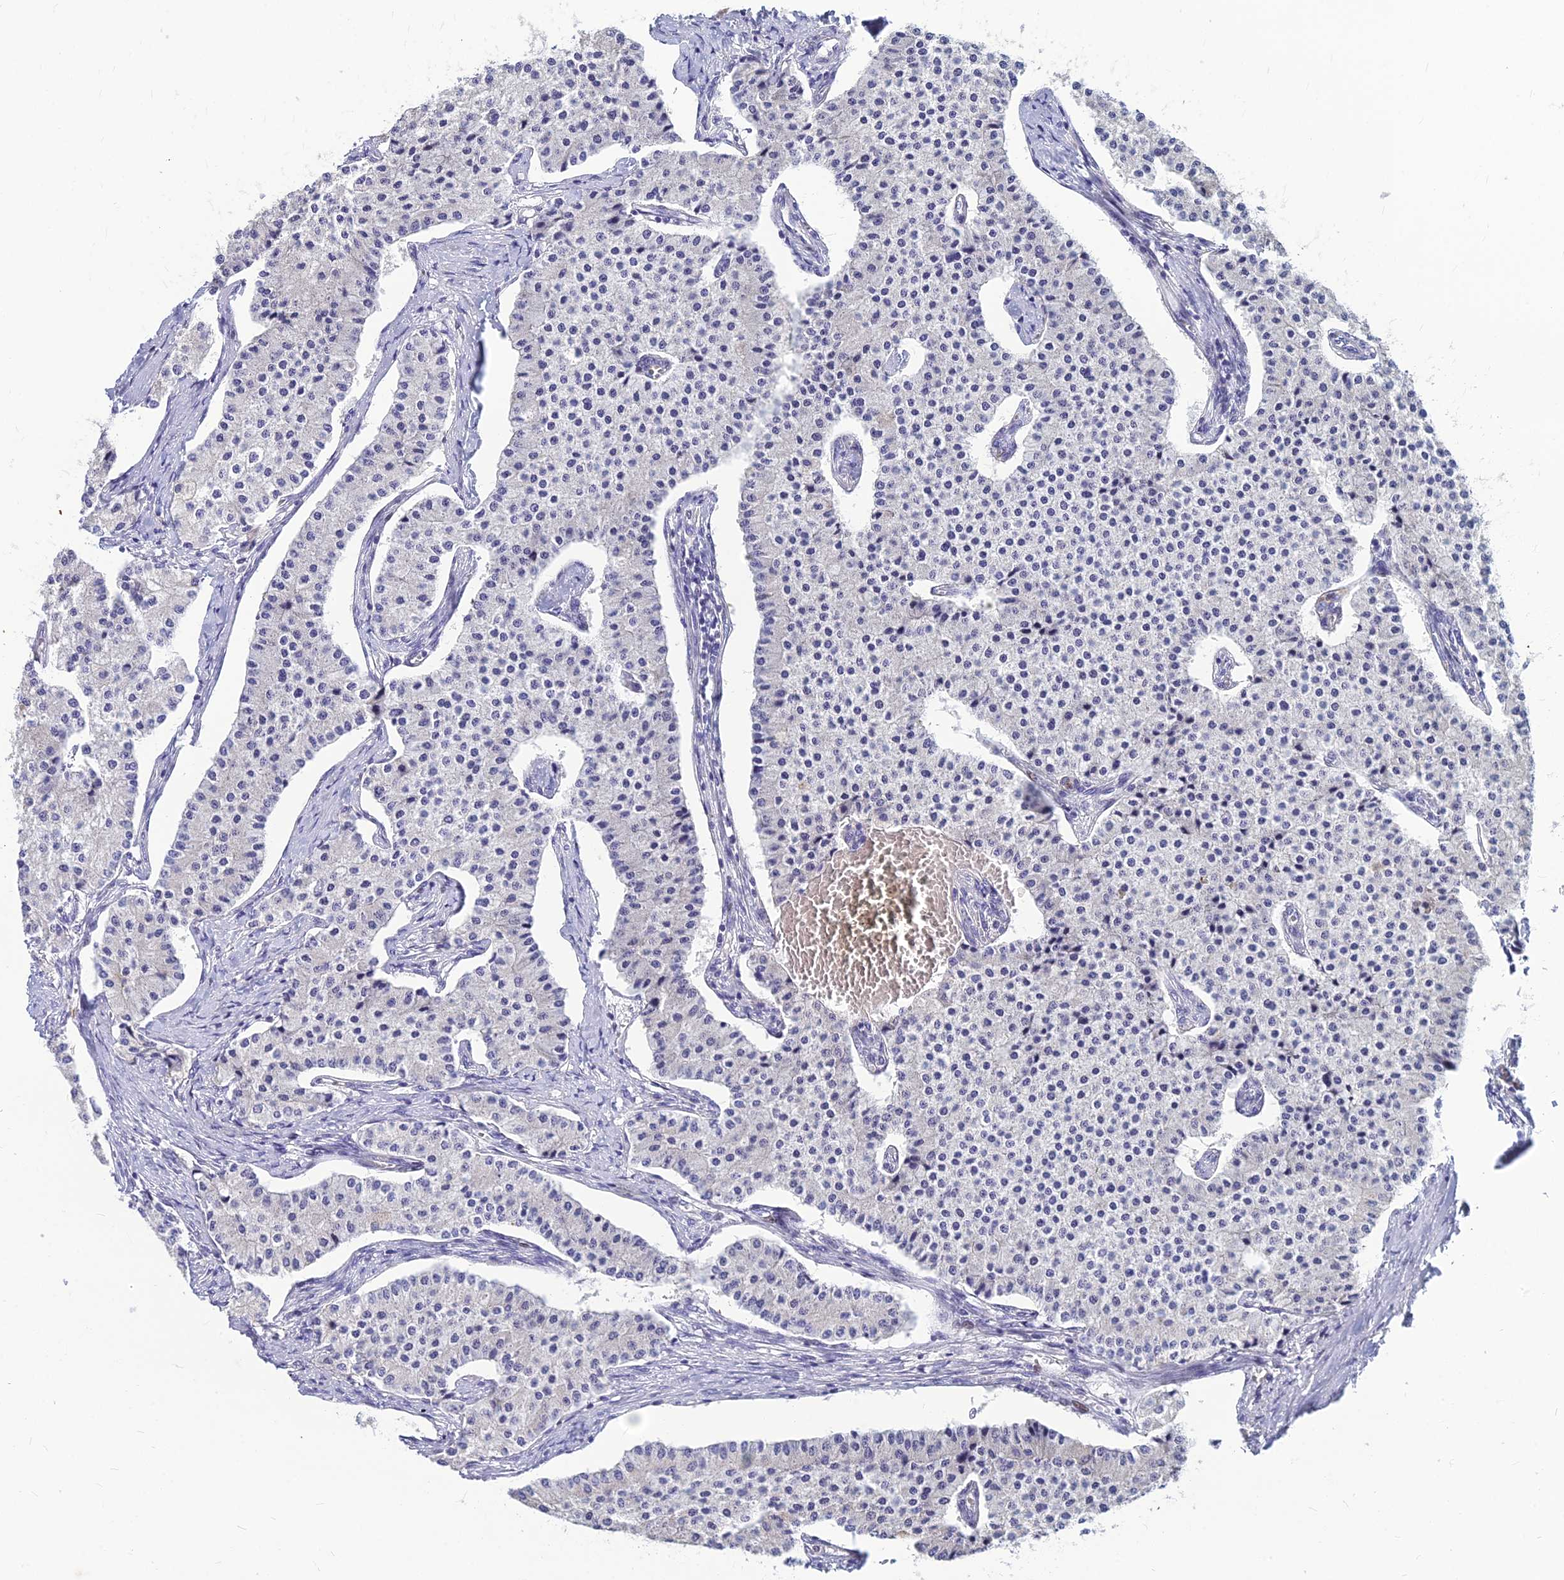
{"staining": {"intensity": "moderate", "quantity": "<25%", "location": "cytoplasmic/membranous"}, "tissue": "carcinoid", "cell_type": "Tumor cells", "image_type": "cancer", "snomed": [{"axis": "morphology", "description": "Carcinoid, malignant, NOS"}, {"axis": "topography", "description": "Colon"}], "caption": "About <25% of tumor cells in human carcinoid demonstrate moderate cytoplasmic/membranous protein positivity as visualized by brown immunohistochemical staining.", "gene": "GOLGA6D", "patient": {"sex": "female", "age": 52}}